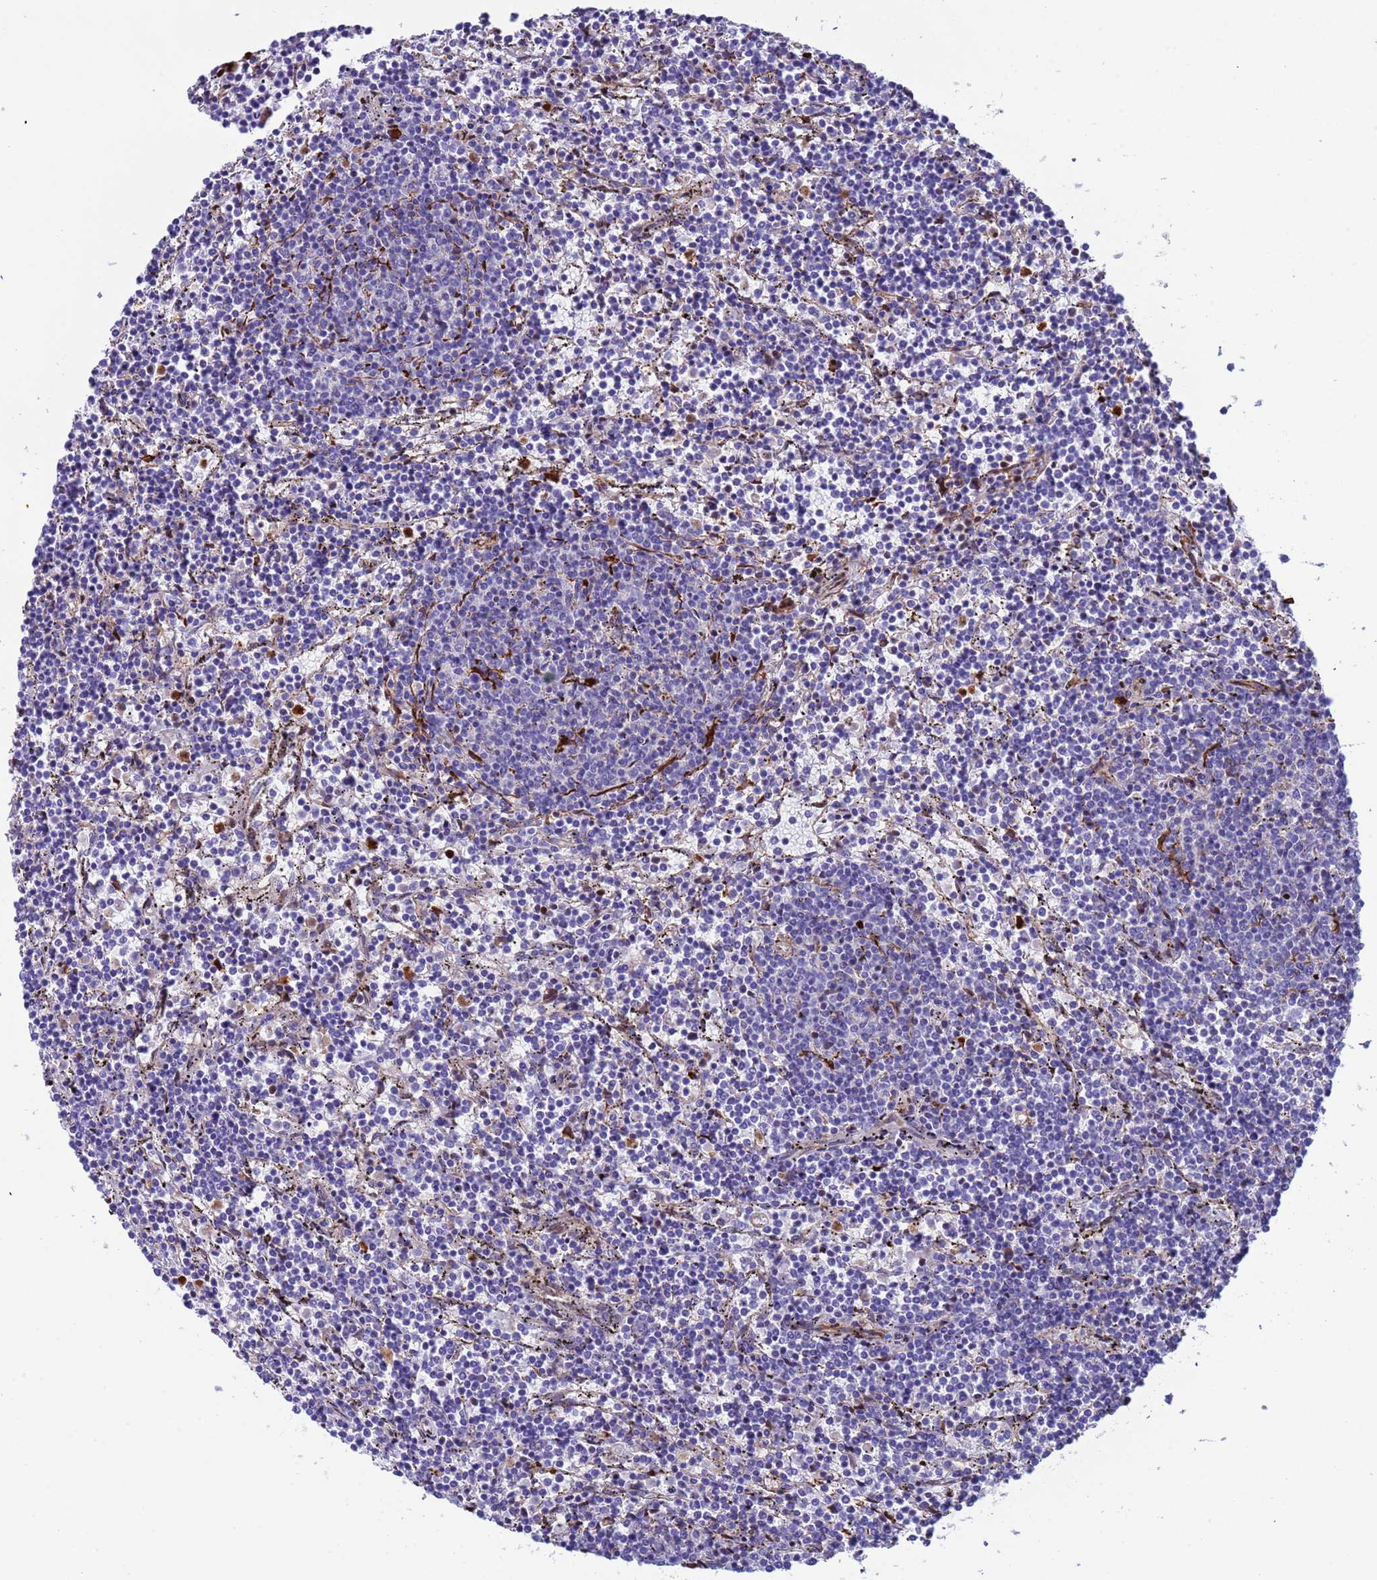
{"staining": {"intensity": "negative", "quantity": "none", "location": "none"}, "tissue": "lymphoma", "cell_type": "Tumor cells", "image_type": "cancer", "snomed": [{"axis": "morphology", "description": "Malignant lymphoma, non-Hodgkin's type, Low grade"}, {"axis": "topography", "description": "Spleen"}], "caption": "An immunohistochemistry (IHC) histopathology image of lymphoma is shown. There is no staining in tumor cells of lymphoma. The staining was performed using DAB (3,3'-diaminobenzidine) to visualize the protein expression in brown, while the nuclei were stained in blue with hematoxylin (Magnification: 20x).", "gene": "POP5", "patient": {"sex": "female", "age": 50}}